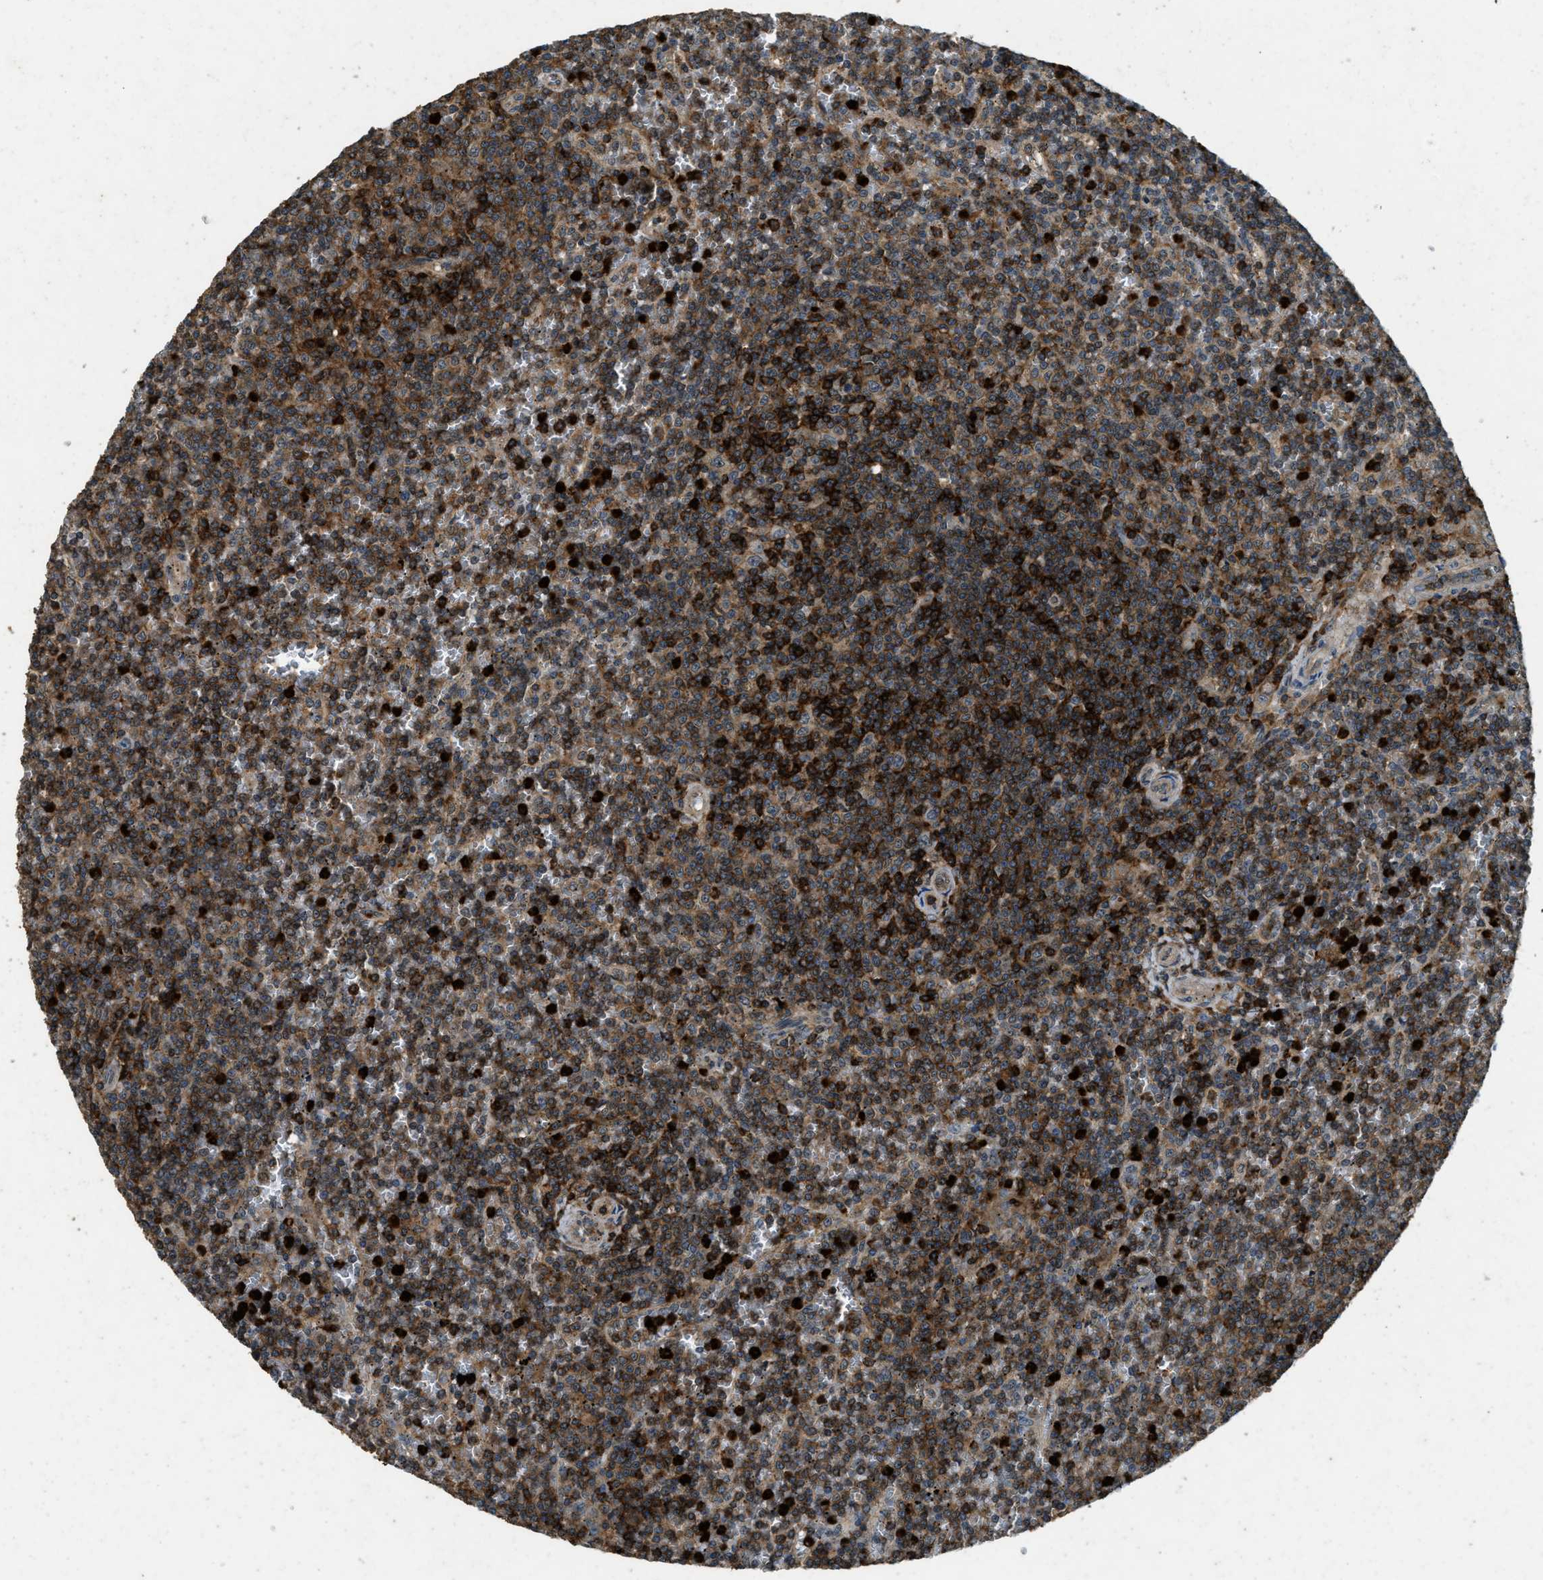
{"staining": {"intensity": "strong", "quantity": "25%-75%", "location": "cytoplasmic/membranous"}, "tissue": "lymphoma", "cell_type": "Tumor cells", "image_type": "cancer", "snomed": [{"axis": "morphology", "description": "Malignant lymphoma, non-Hodgkin's type, Low grade"}, {"axis": "topography", "description": "Spleen"}], "caption": "Human lymphoma stained with a brown dye exhibits strong cytoplasmic/membranous positive staining in approximately 25%-75% of tumor cells.", "gene": "ATP8B1", "patient": {"sex": "female", "age": 19}}